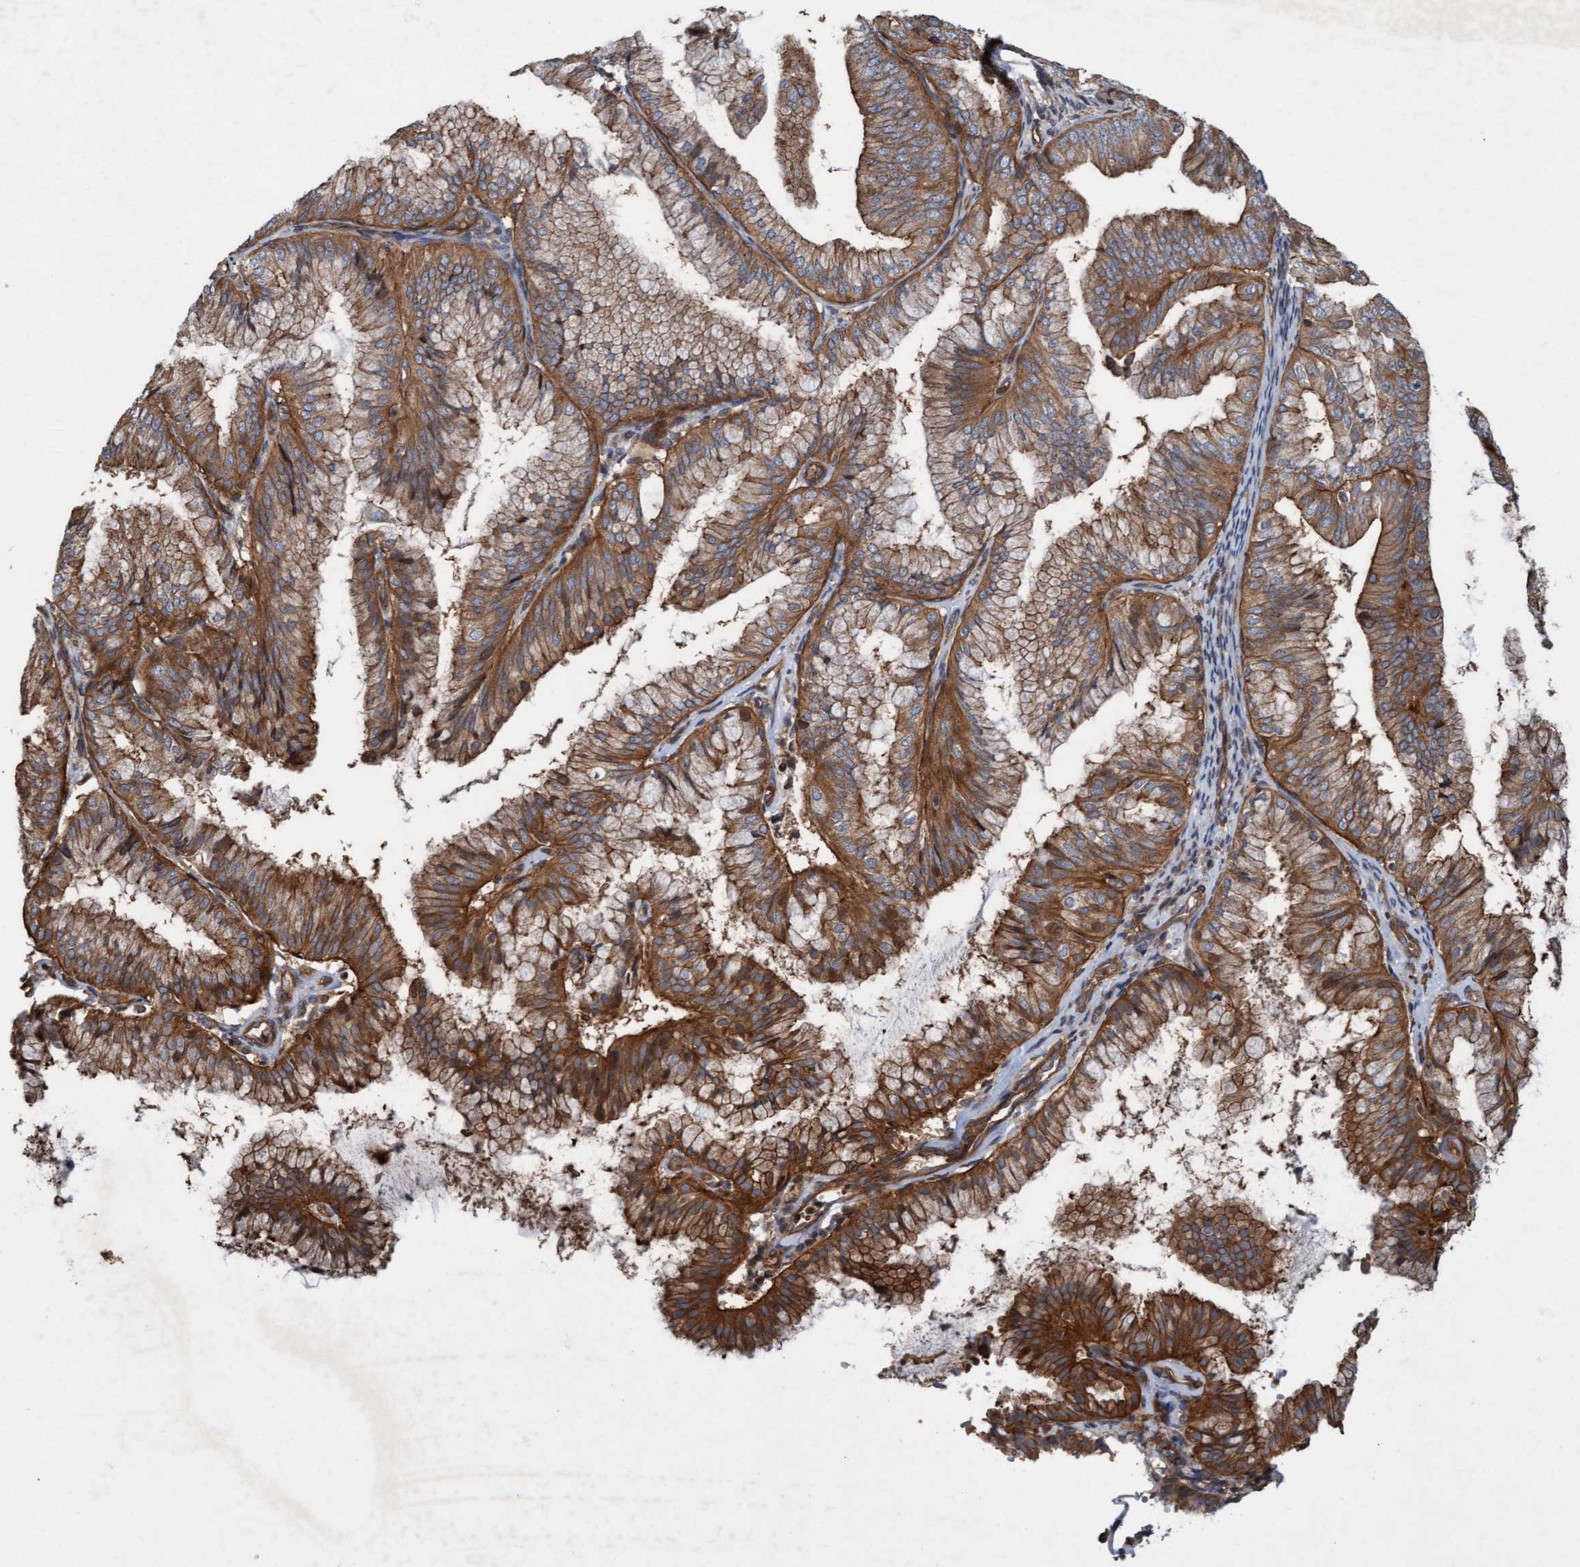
{"staining": {"intensity": "strong", "quantity": ">75%", "location": "cytoplasmic/membranous"}, "tissue": "endometrial cancer", "cell_type": "Tumor cells", "image_type": "cancer", "snomed": [{"axis": "morphology", "description": "Adenocarcinoma, NOS"}, {"axis": "topography", "description": "Endometrium"}], "caption": "IHC photomicrograph of neoplastic tissue: endometrial cancer stained using immunohistochemistry exhibits high levels of strong protein expression localized specifically in the cytoplasmic/membranous of tumor cells, appearing as a cytoplasmic/membranous brown color.", "gene": "ERAL1", "patient": {"sex": "female", "age": 63}}